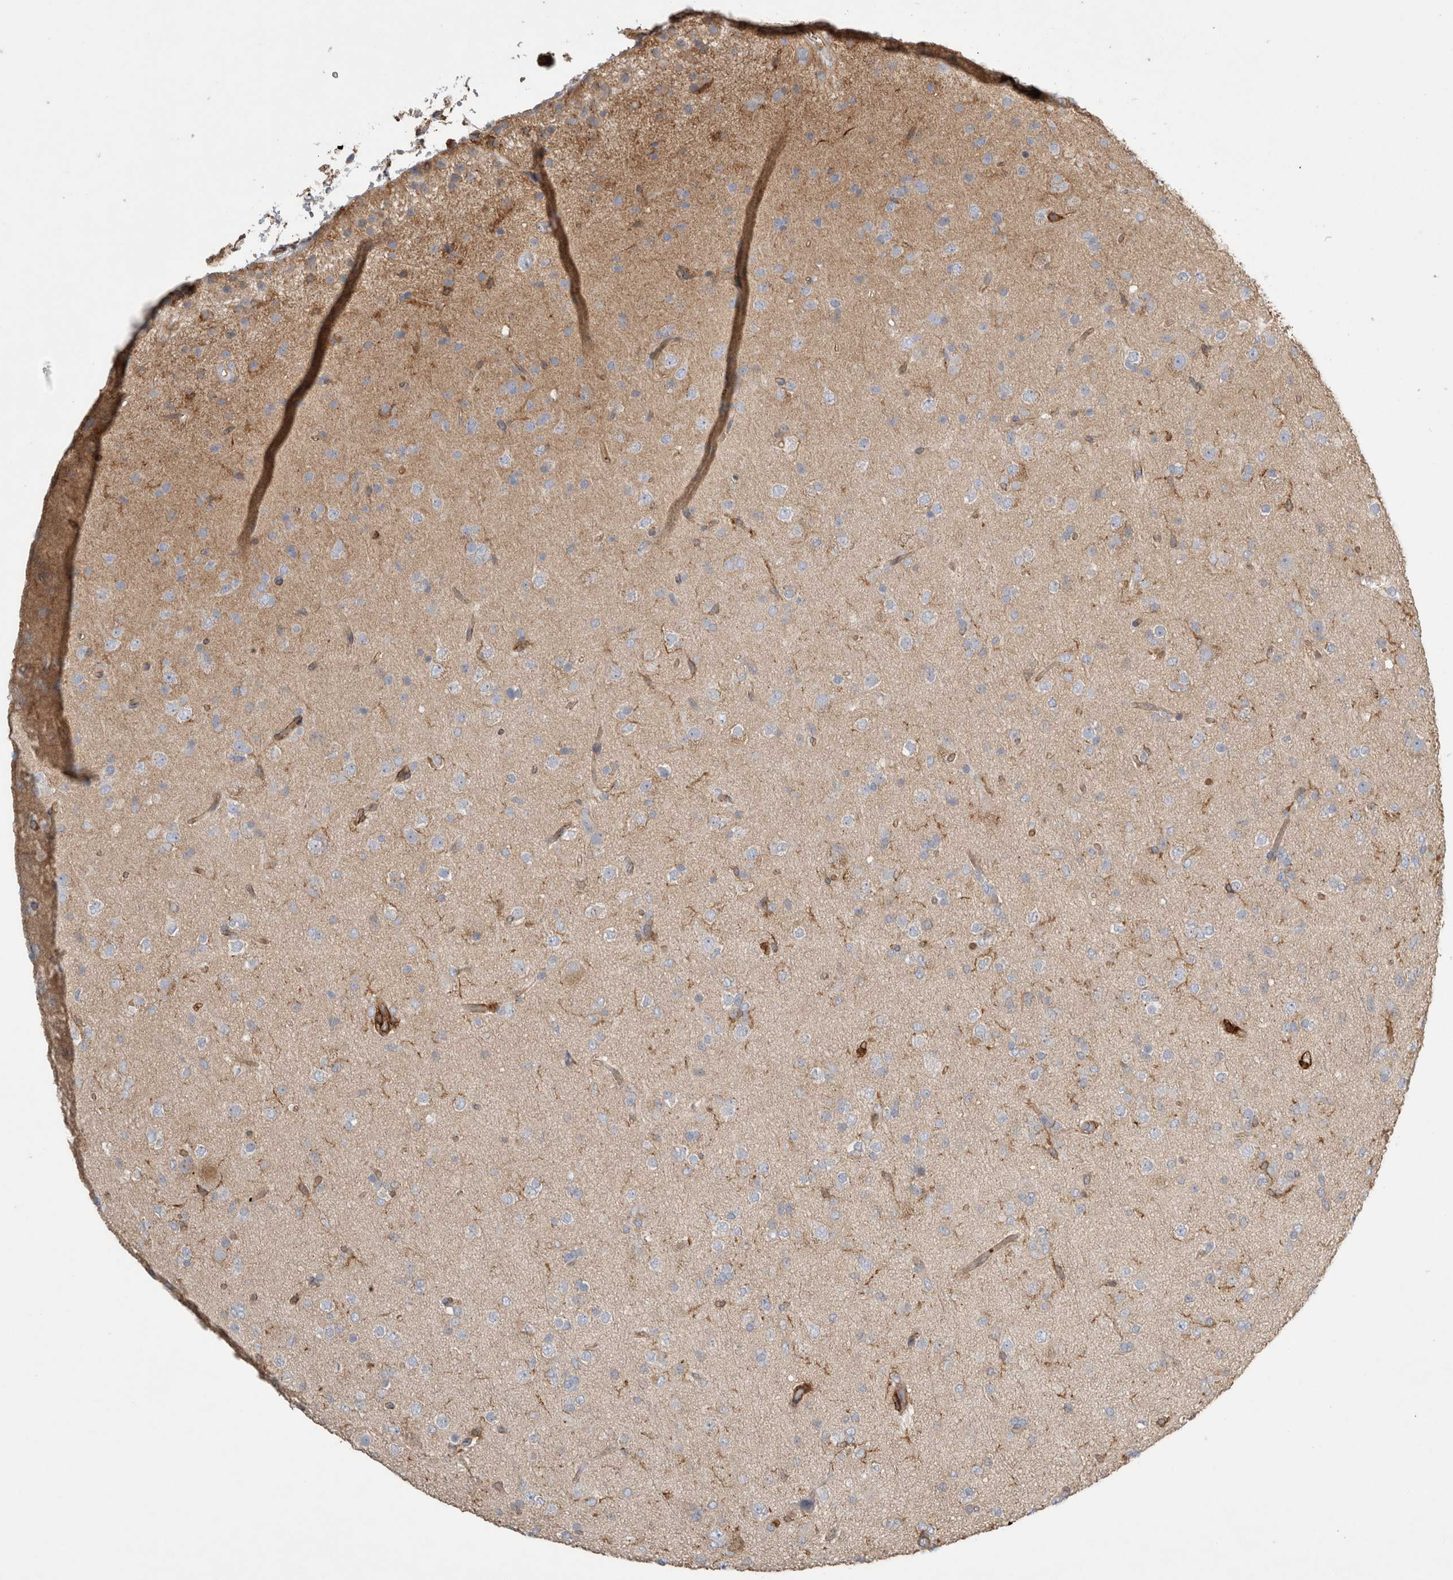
{"staining": {"intensity": "negative", "quantity": "none", "location": "none"}, "tissue": "glioma", "cell_type": "Tumor cells", "image_type": "cancer", "snomed": [{"axis": "morphology", "description": "Glioma, malignant, Low grade"}, {"axis": "topography", "description": "Brain"}], "caption": "This is an immunohistochemistry histopathology image of malignant glioma (low-grade). There is no staining in tumor cells.", "gene": "GPER1", "patient": {"sex": "male", "age": 65}}